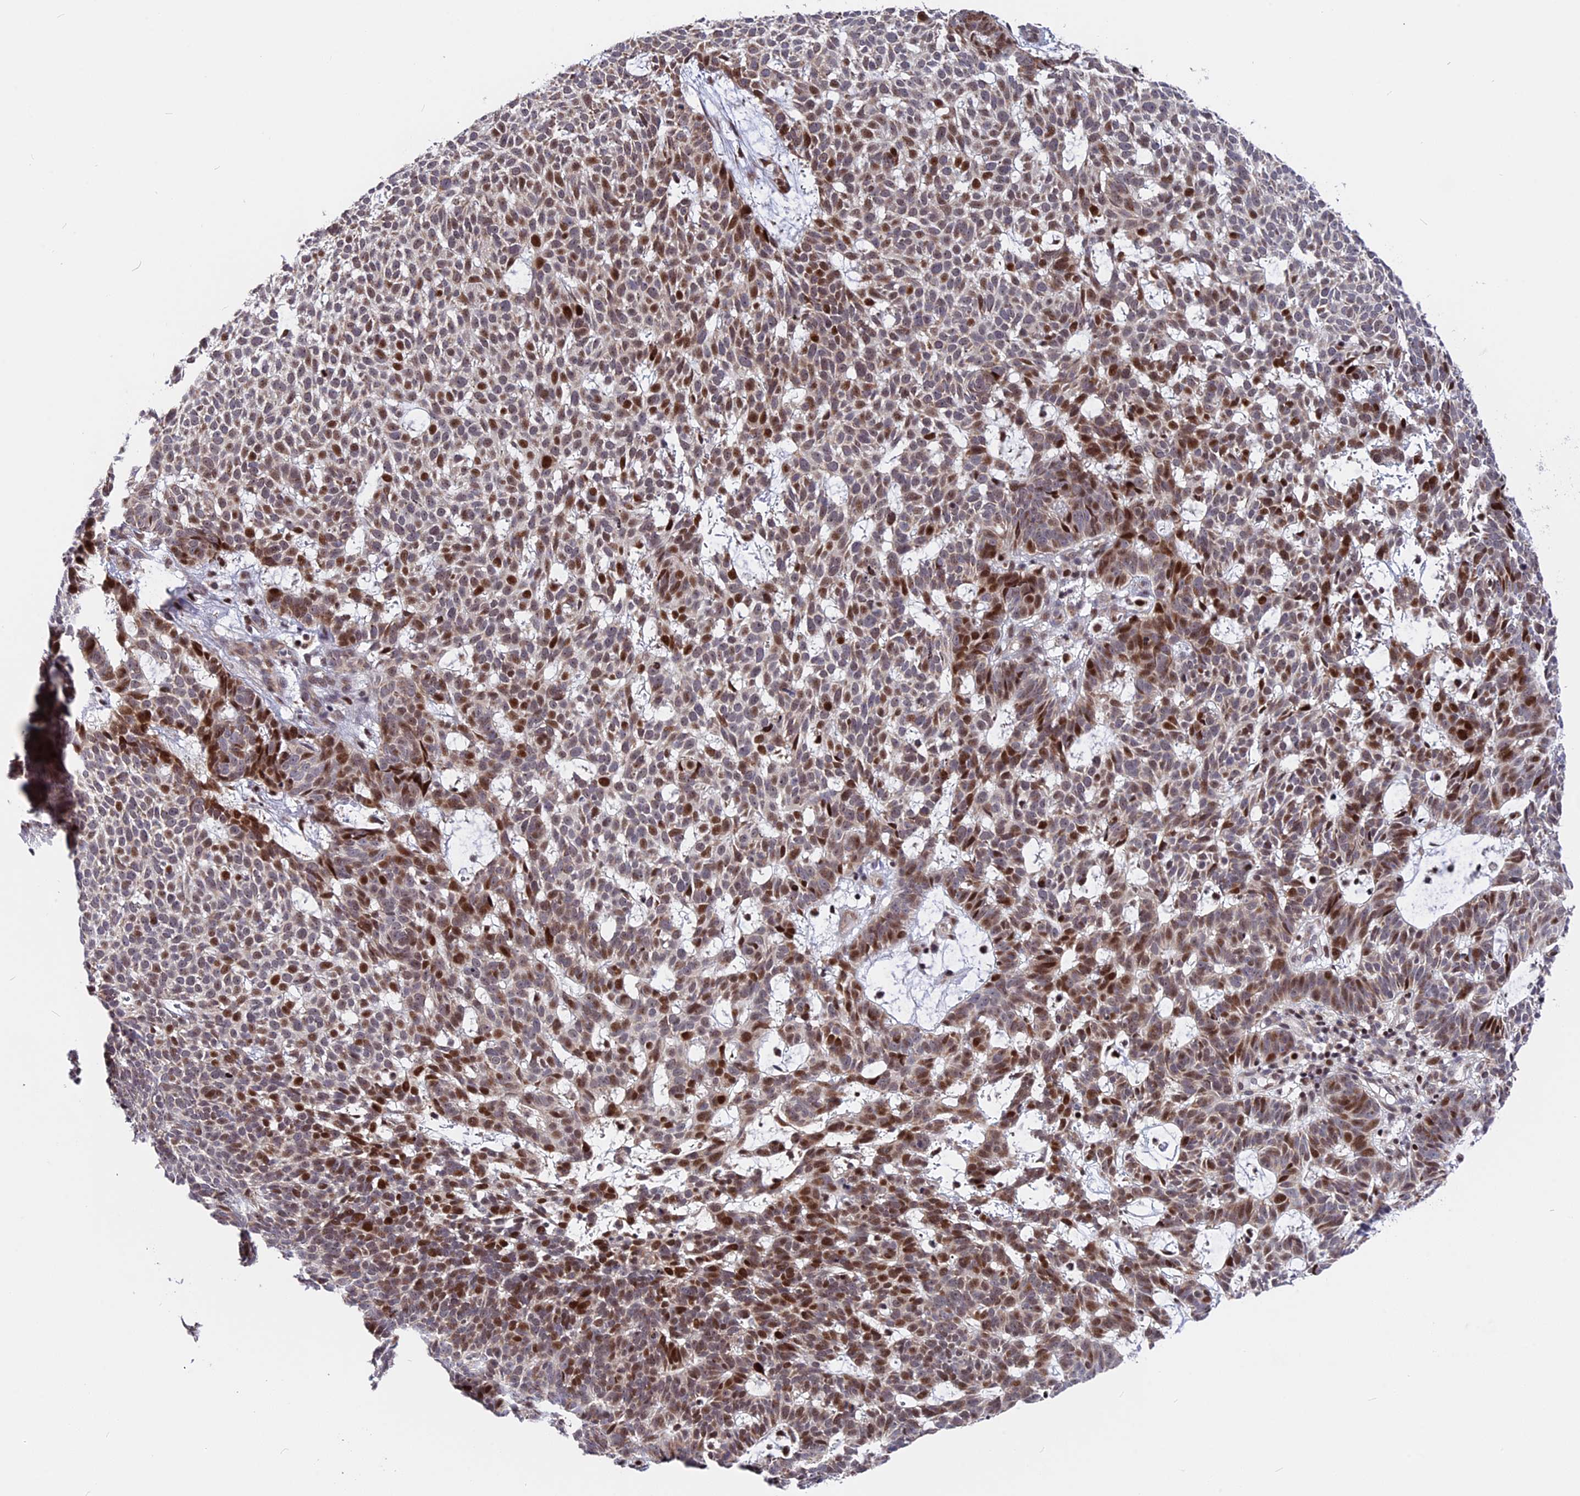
{"staining": {"intensity": "moderate", "quantity": ">75%", "location": "cytoplasmic/membranous,nuclear"}, "tissue": "skin cancer", "cell_type": "Tumor cells", "image_type": "cancer", "snomed": [{"axis": "morphology", "description": "Basal cell carcinoma"}, {"axis": "topography", "description": "Skin"}], "caption": "Skin basal cell carcinoma stained with a protein marker shows moderate staining in tumor cells.", "gene": "FAM174C", "patient": {"sex": "female", "age": 78}}